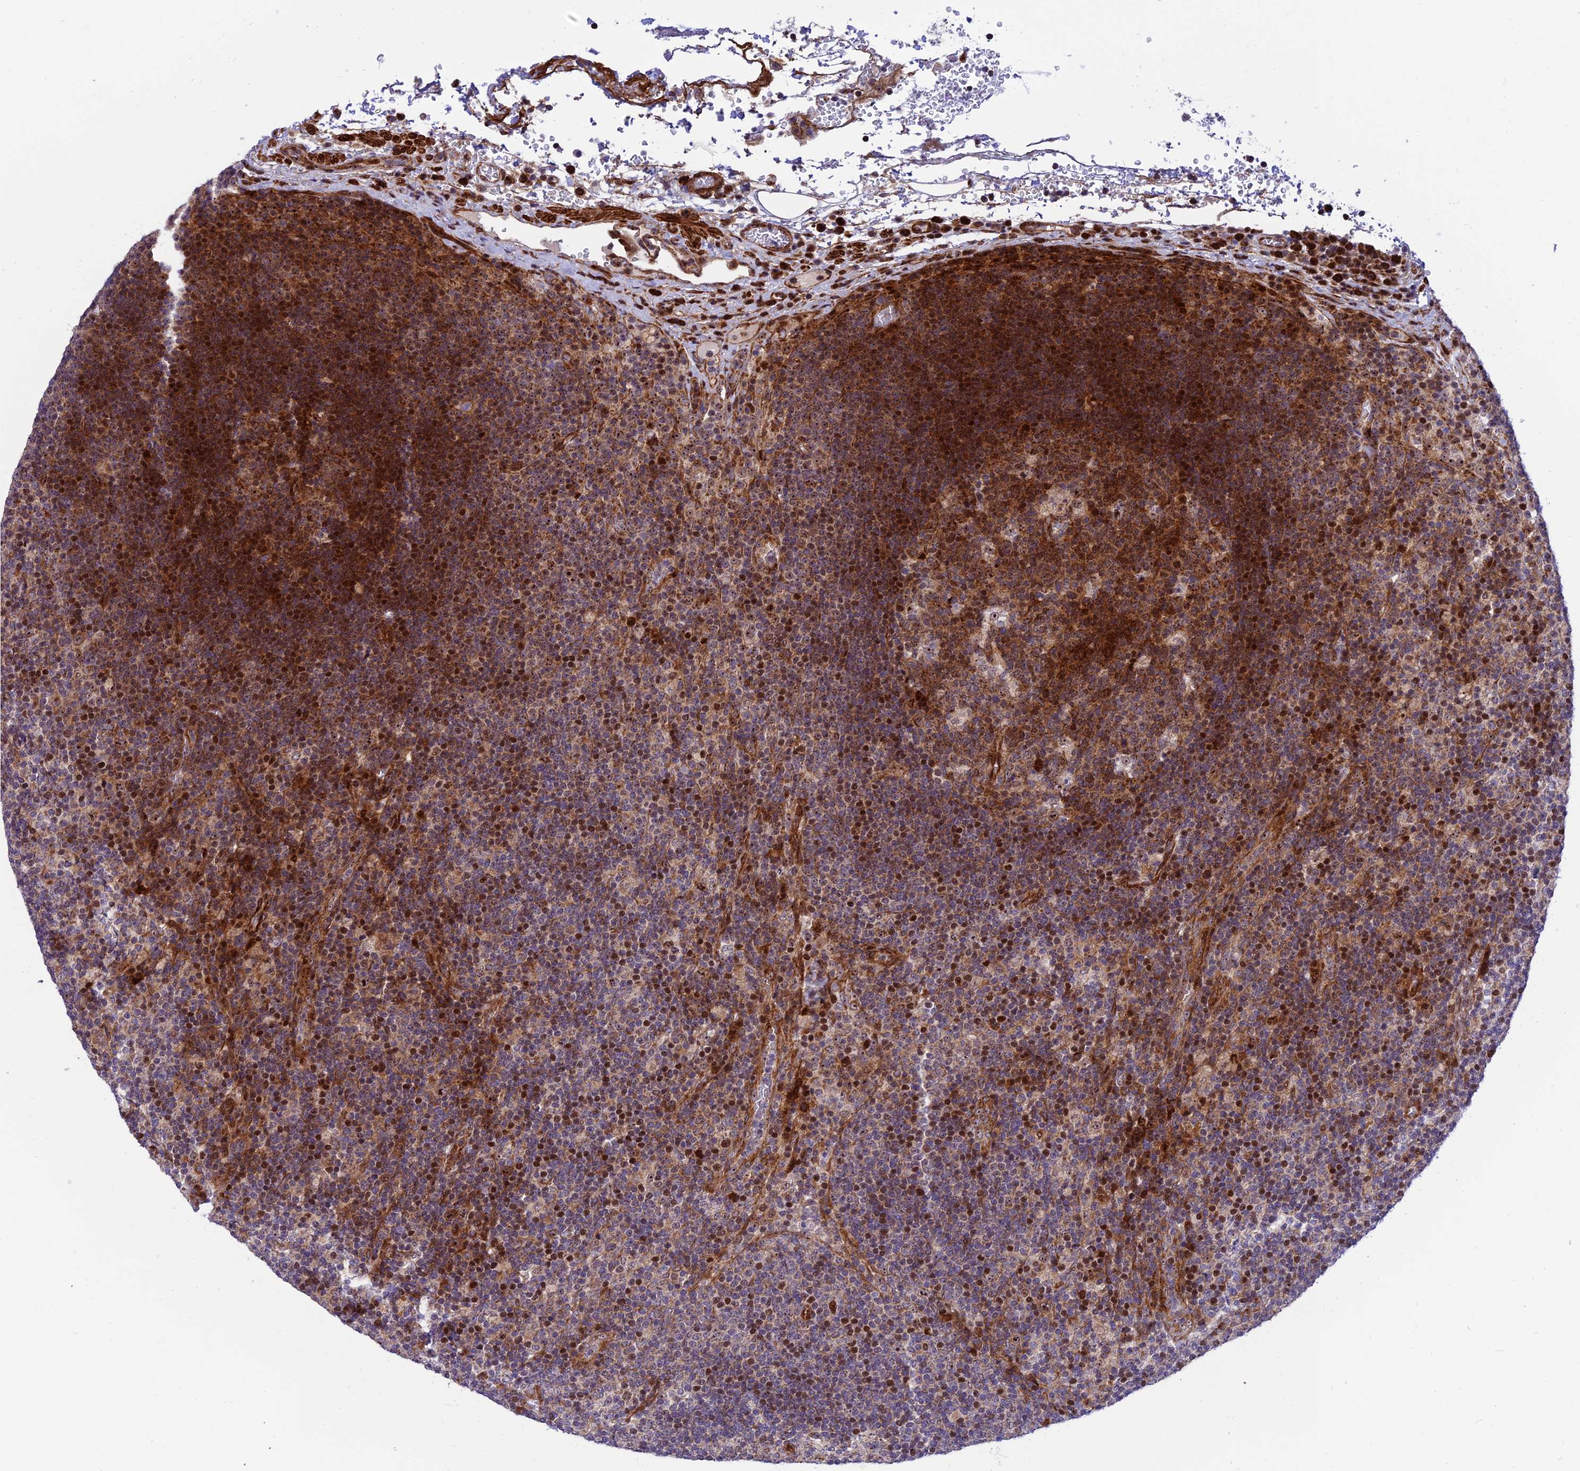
{"staining": {"intensity": "moderate", "quantity": "25%-75%", "location": "cytoplasmic/membranous"}, "tissue": "lymph node", "cell_type": "Germinal center cells", "image_type": "normal", "snomed": [{"axis": "morphology", "description": "Normal tissue, NOS"}, {"axis": "topography", "description": "Lymph node"}], "caption": "There is medium levels of moderate cytoplasmic/membranous positivity in germinal center cells of normal lymph node, as demonstrated by immunohistochemical staining (brown color).", "gene": "KBTBD7", "patient": {"sex": "male", "age": 58}}